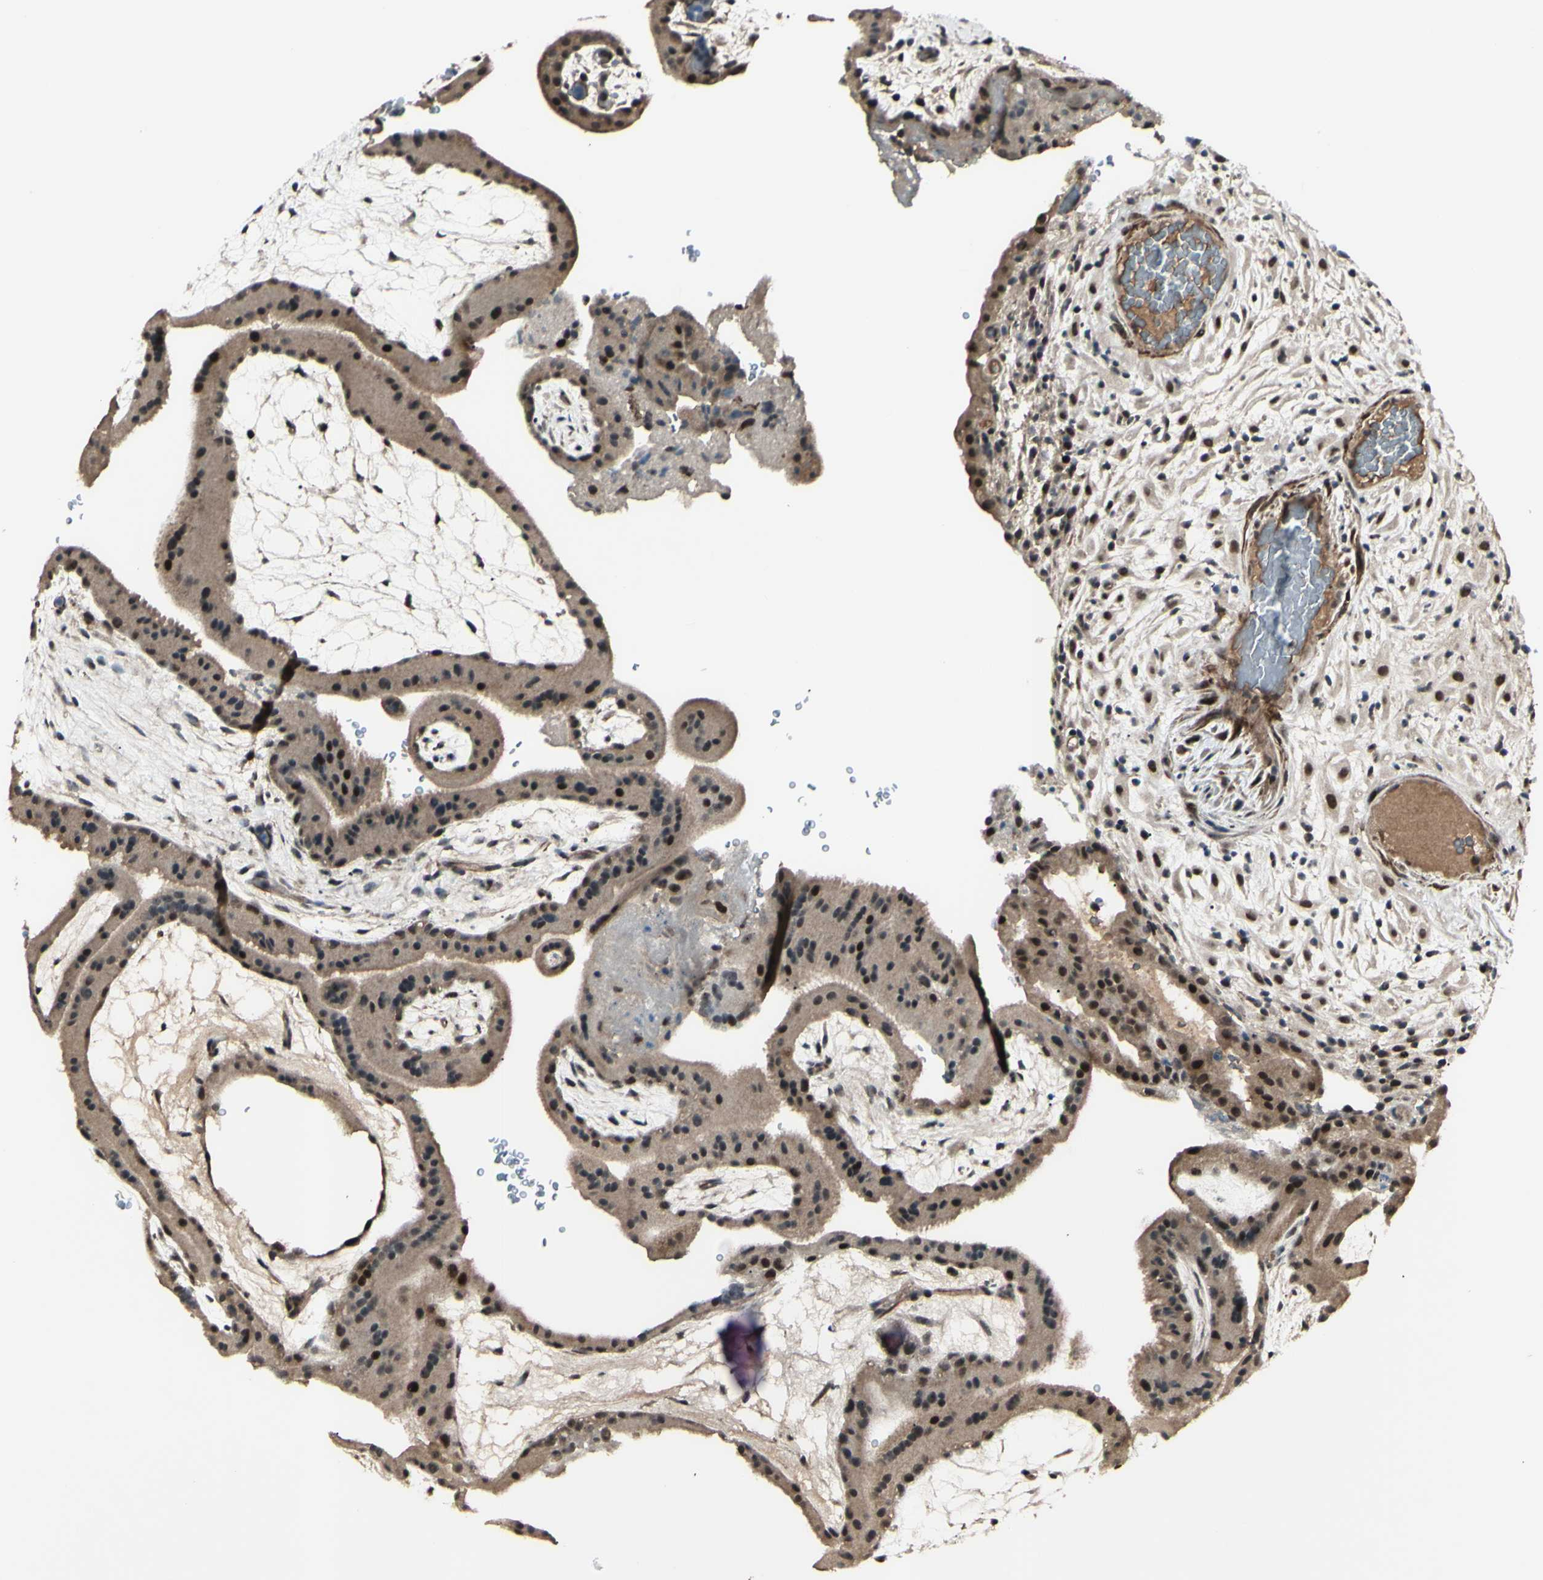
{"staining": {"intensity": "strong", "quantity": ">75%", "location": "nuclear"}, "tissue": "placenta", "cell_type": "Decidual cells", "image_type": "normal", "snomed": [{"axis": "morphology", "description": "Normal tissue, NOS"}, {"axis": "topography", "description": "Placenta"}], "caption": "An IHC image of benign tissue is shown. Protein staining in brown shows strong nuclear positivity in placenta within decidual cells. (IHC, brightfield microscopy, high magnification).", "gene": "MLF2", "patient": {"sex": "female", "age": 19}}